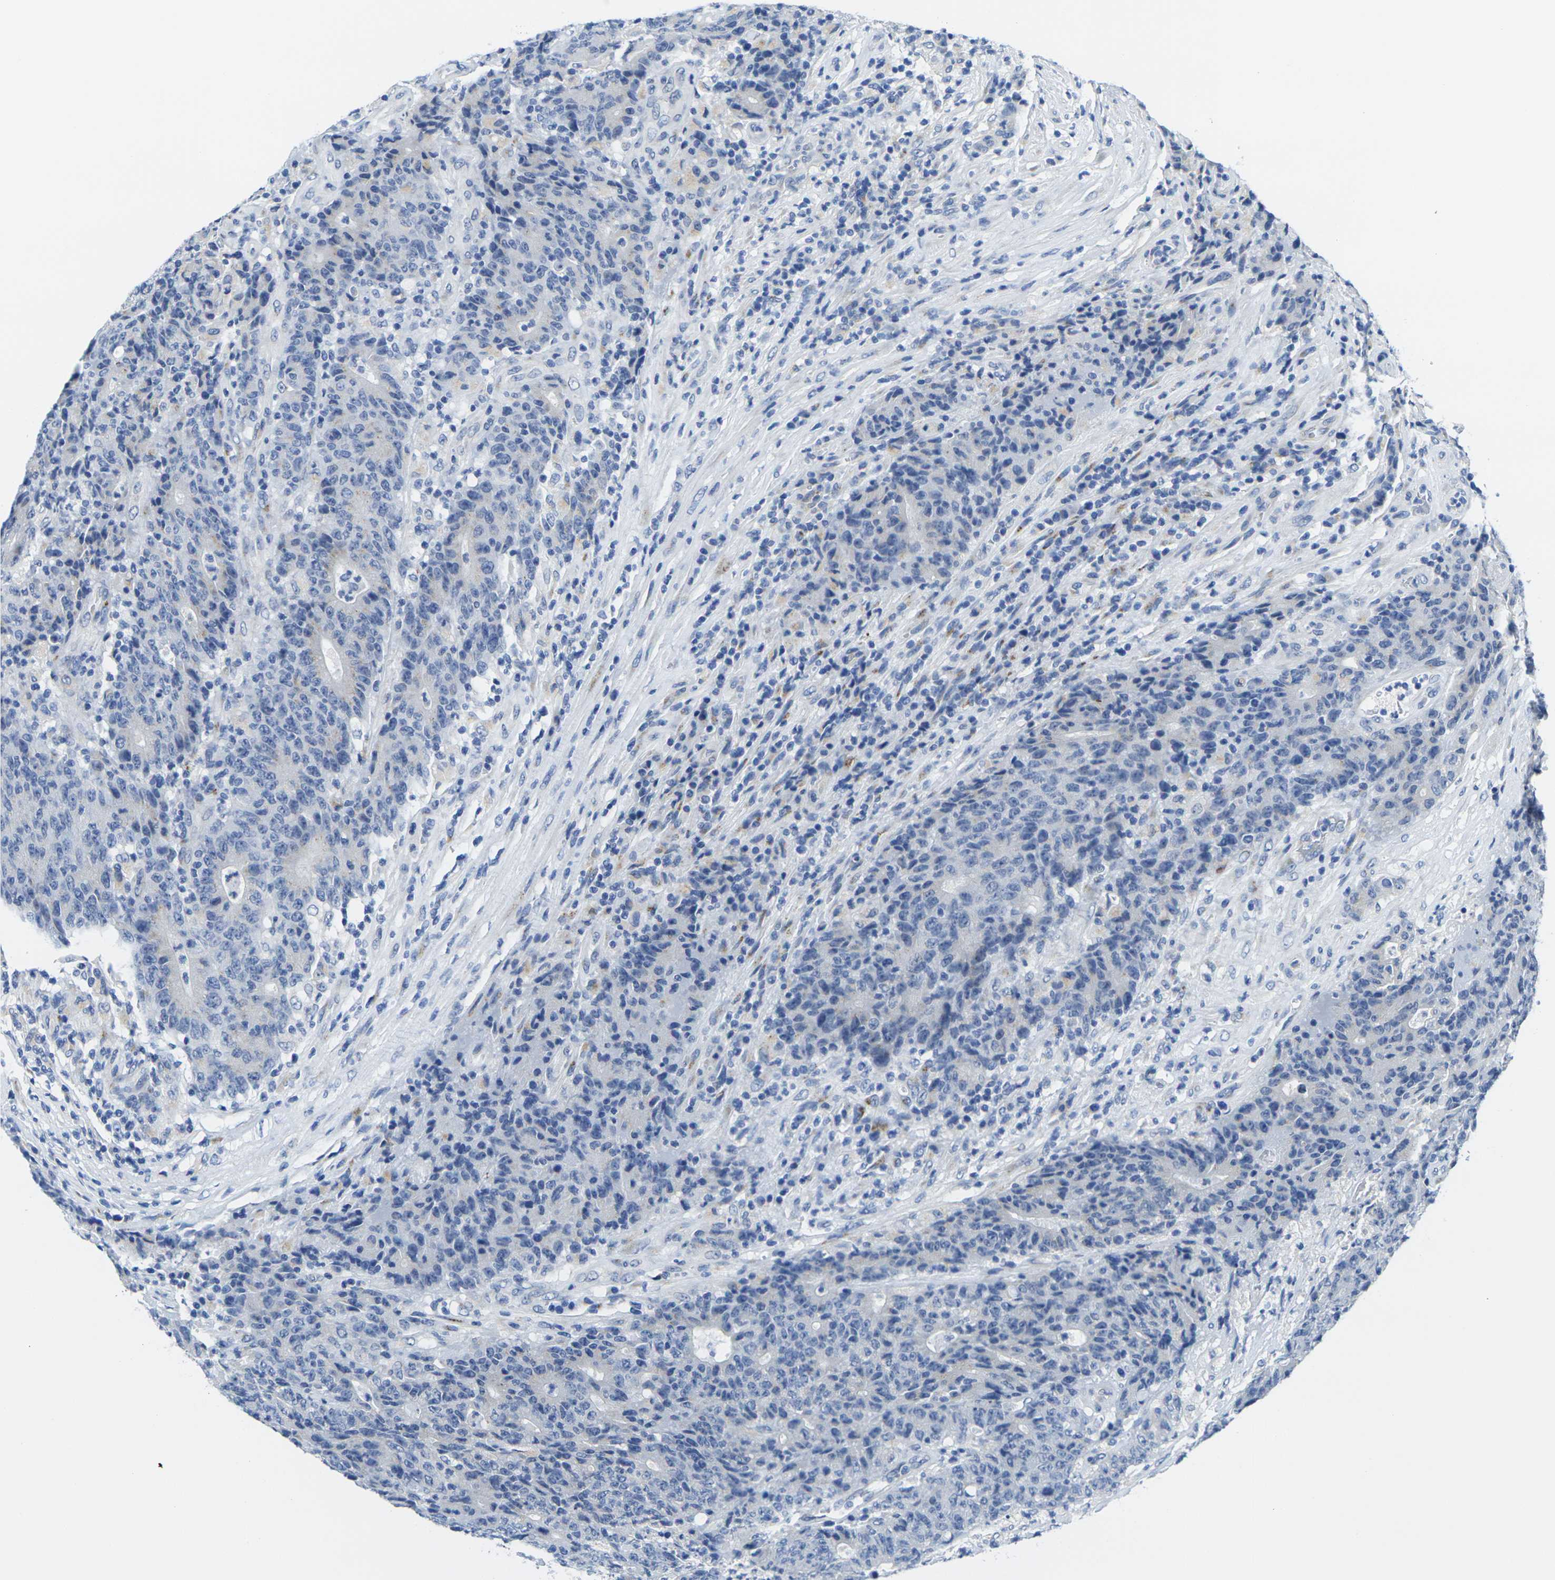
{"staining": {"intensity": "negative", "quantity": "none", "location": "none"}, "tissue": "colorectal cancer", "cell_type": "Tumor cells", "image_type": "cancer", "snomed": [{"axis": "morphology", "description": "Normal tissue, NOS"}, {"axis": "morphology", "description": "Adenocarcinoma, NOS"}, {"axis": "topography", "description": "Colon"}], "caption": "Immunohistochemistry of human colorectal cancer (adenocarcinoma) exhibits no expression in tumor cells. The staining was performed using DAB (3,3'-diaminobenzidine) to visualize the protein expression in brown, while the nuclei were stained in blue with hematoxylin (Magnification: 20x).", "gene": "CRK", "patient": {"sex": "female", "age": 75}}